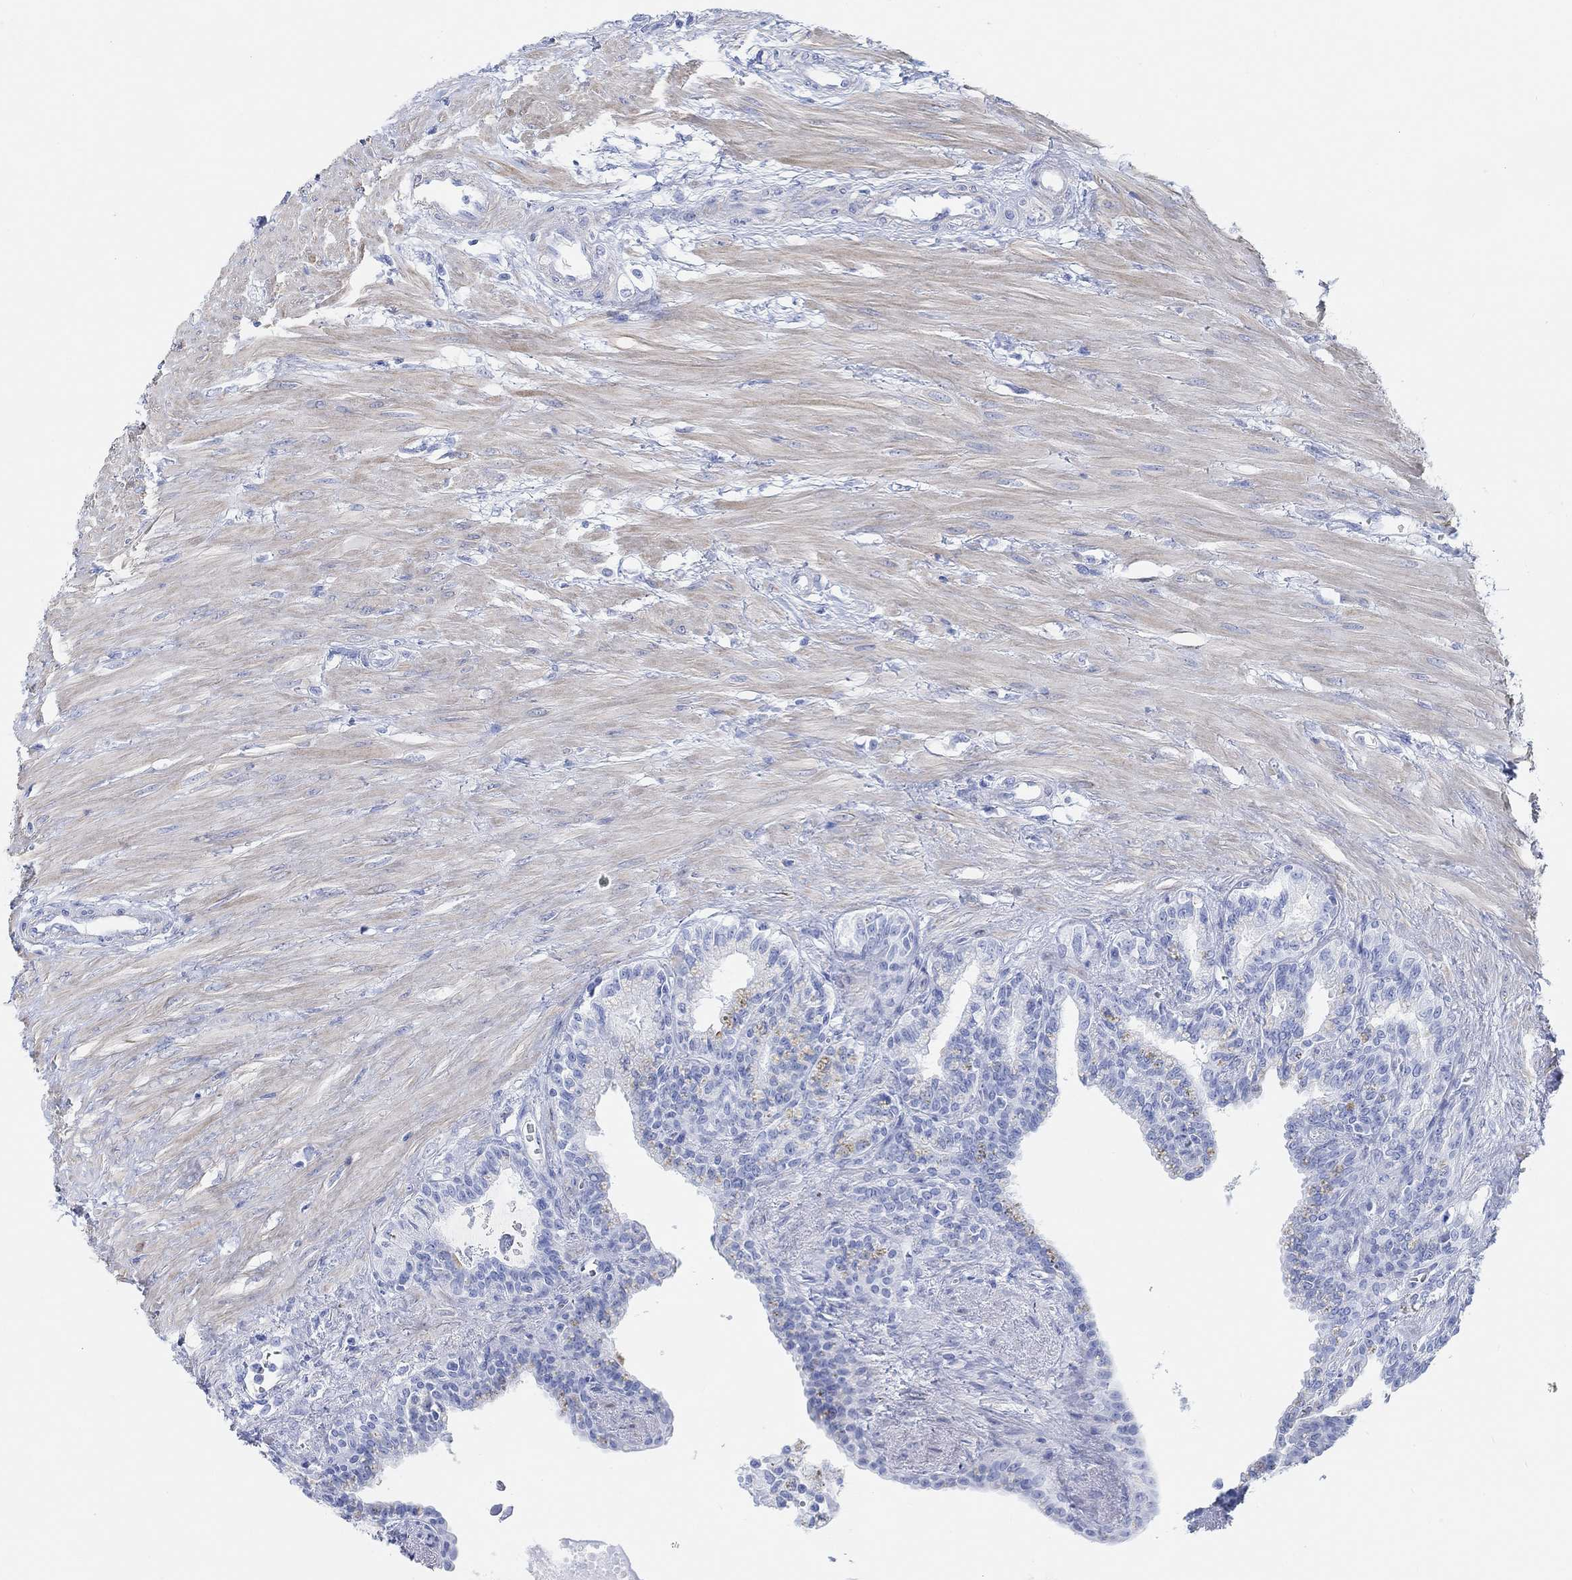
{"staining": {"intensity": "negative", "quantity": "none", "location": "none"}, "tissue": "seminal vesicle", "cell_type": "Glandular cells", "image_type": "normal", "snomed": [{"axis": "morphology", "description": "Normal tissue, NOS"}, {"axis": "morphology", "description": "Urothelial carcinoma, NOS"}, {"axis": "topography", "description": "Urinary bladder"}, {"axis": "topography", "description": "Seminal veicle"}], "caption": "A micrograph of seminal vesicle stained for a protein demonstrates no brown staining in glandular cells.", "gene": "ANKRD33", "patient": {"sex": "male", "age": 76}}